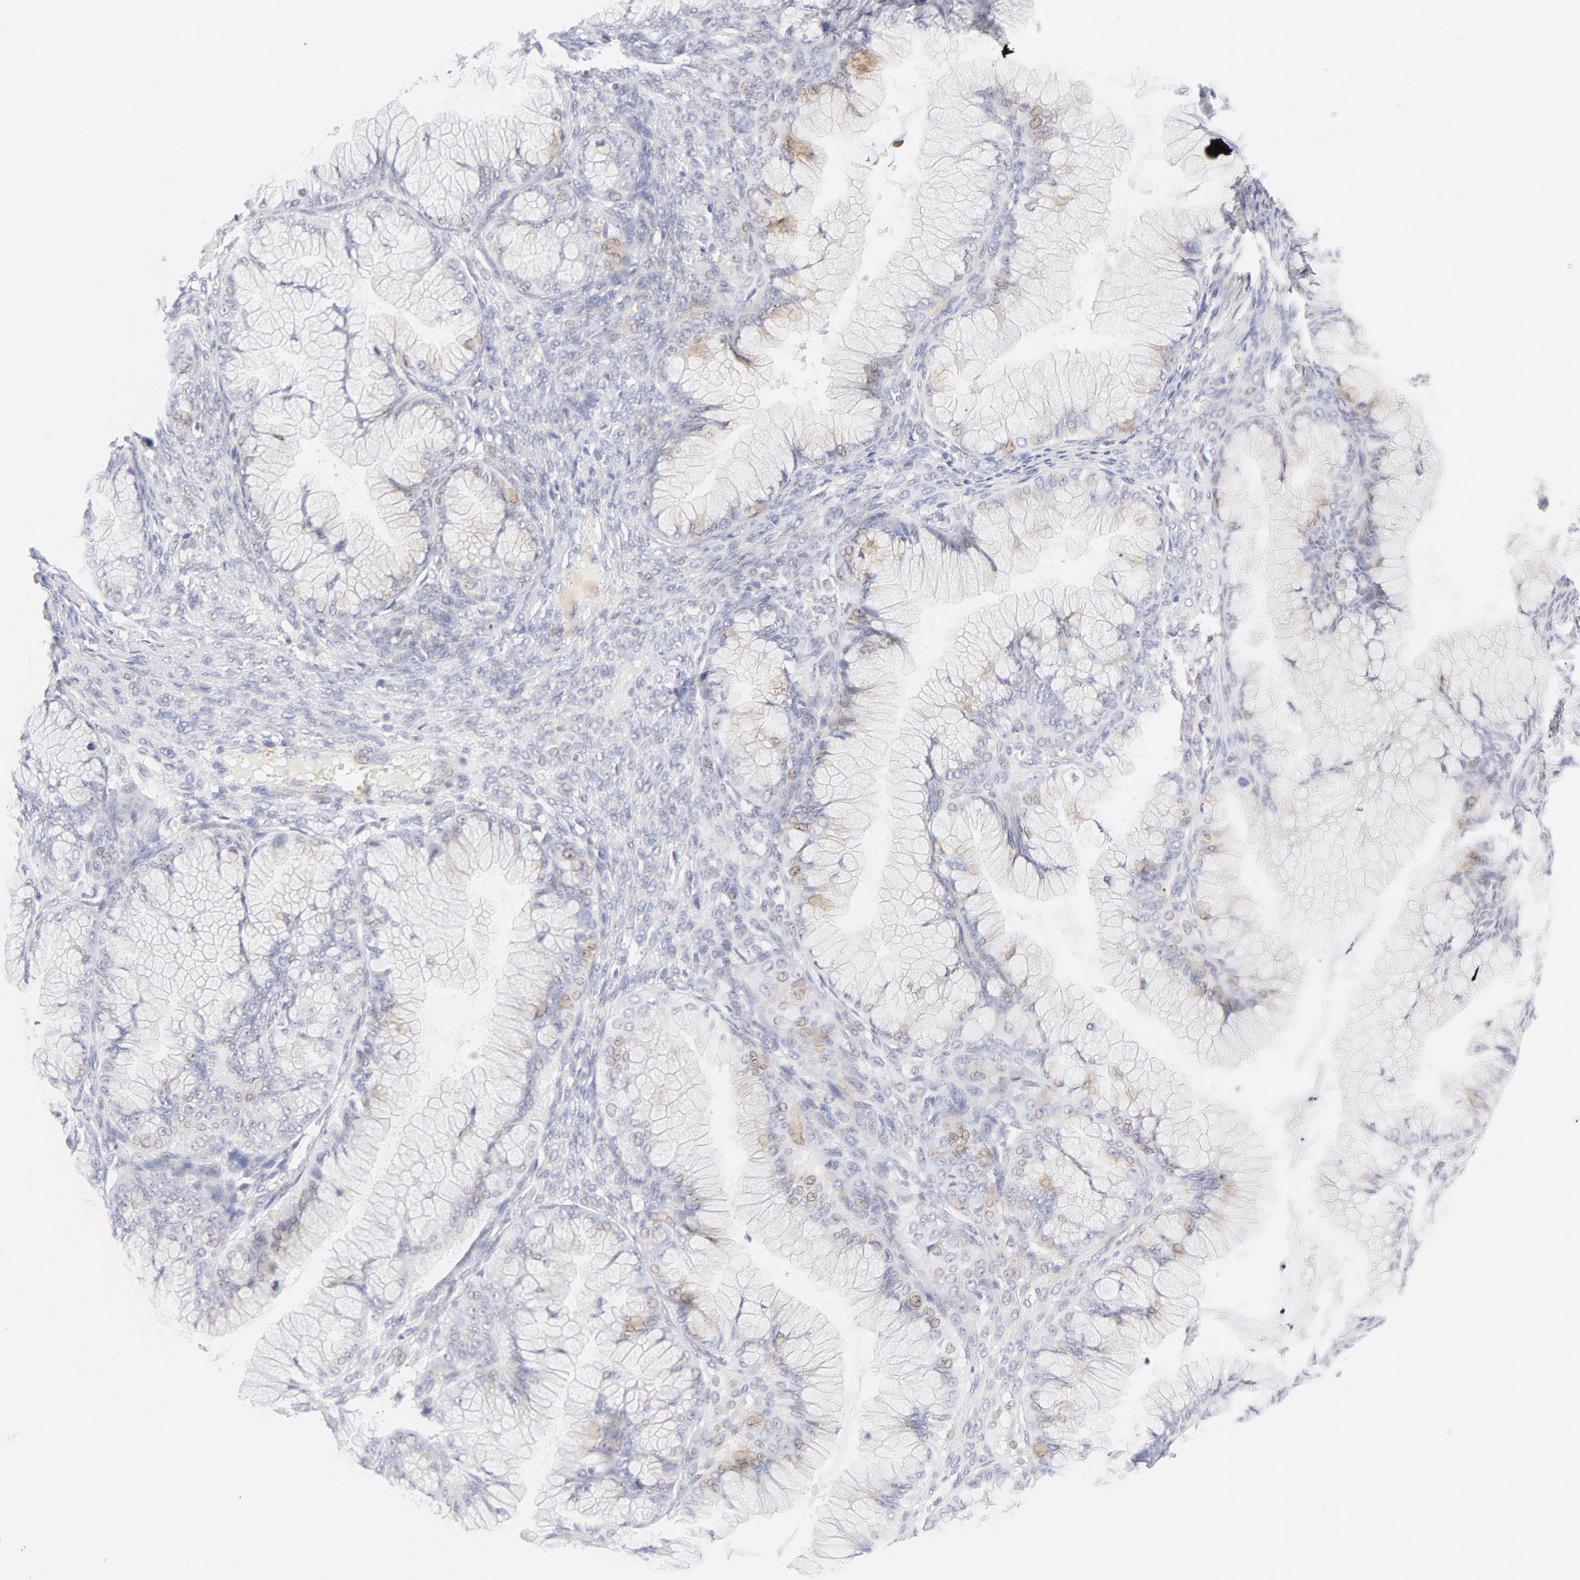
{"staining": {"intensity": "weak", "quantity": "<25%", "location": "cytoplasmic/membranous"}, "tissue": "ovarian cancer", "cell_type": "Tumor cells", "image_type": "cancer", "snomed": [{"axis": "morphology", "description": "Cystadenocarcinoma, mucinous, NOS"}, {"axis": "topography", "description": "Ovary"}], "caption": "Tumor cells show no significant protein staining in mucinous cystadenocarcinoma (ovarian).", "gene": "NKX2-2", "patient": {"sex": "female", "age": 63}}